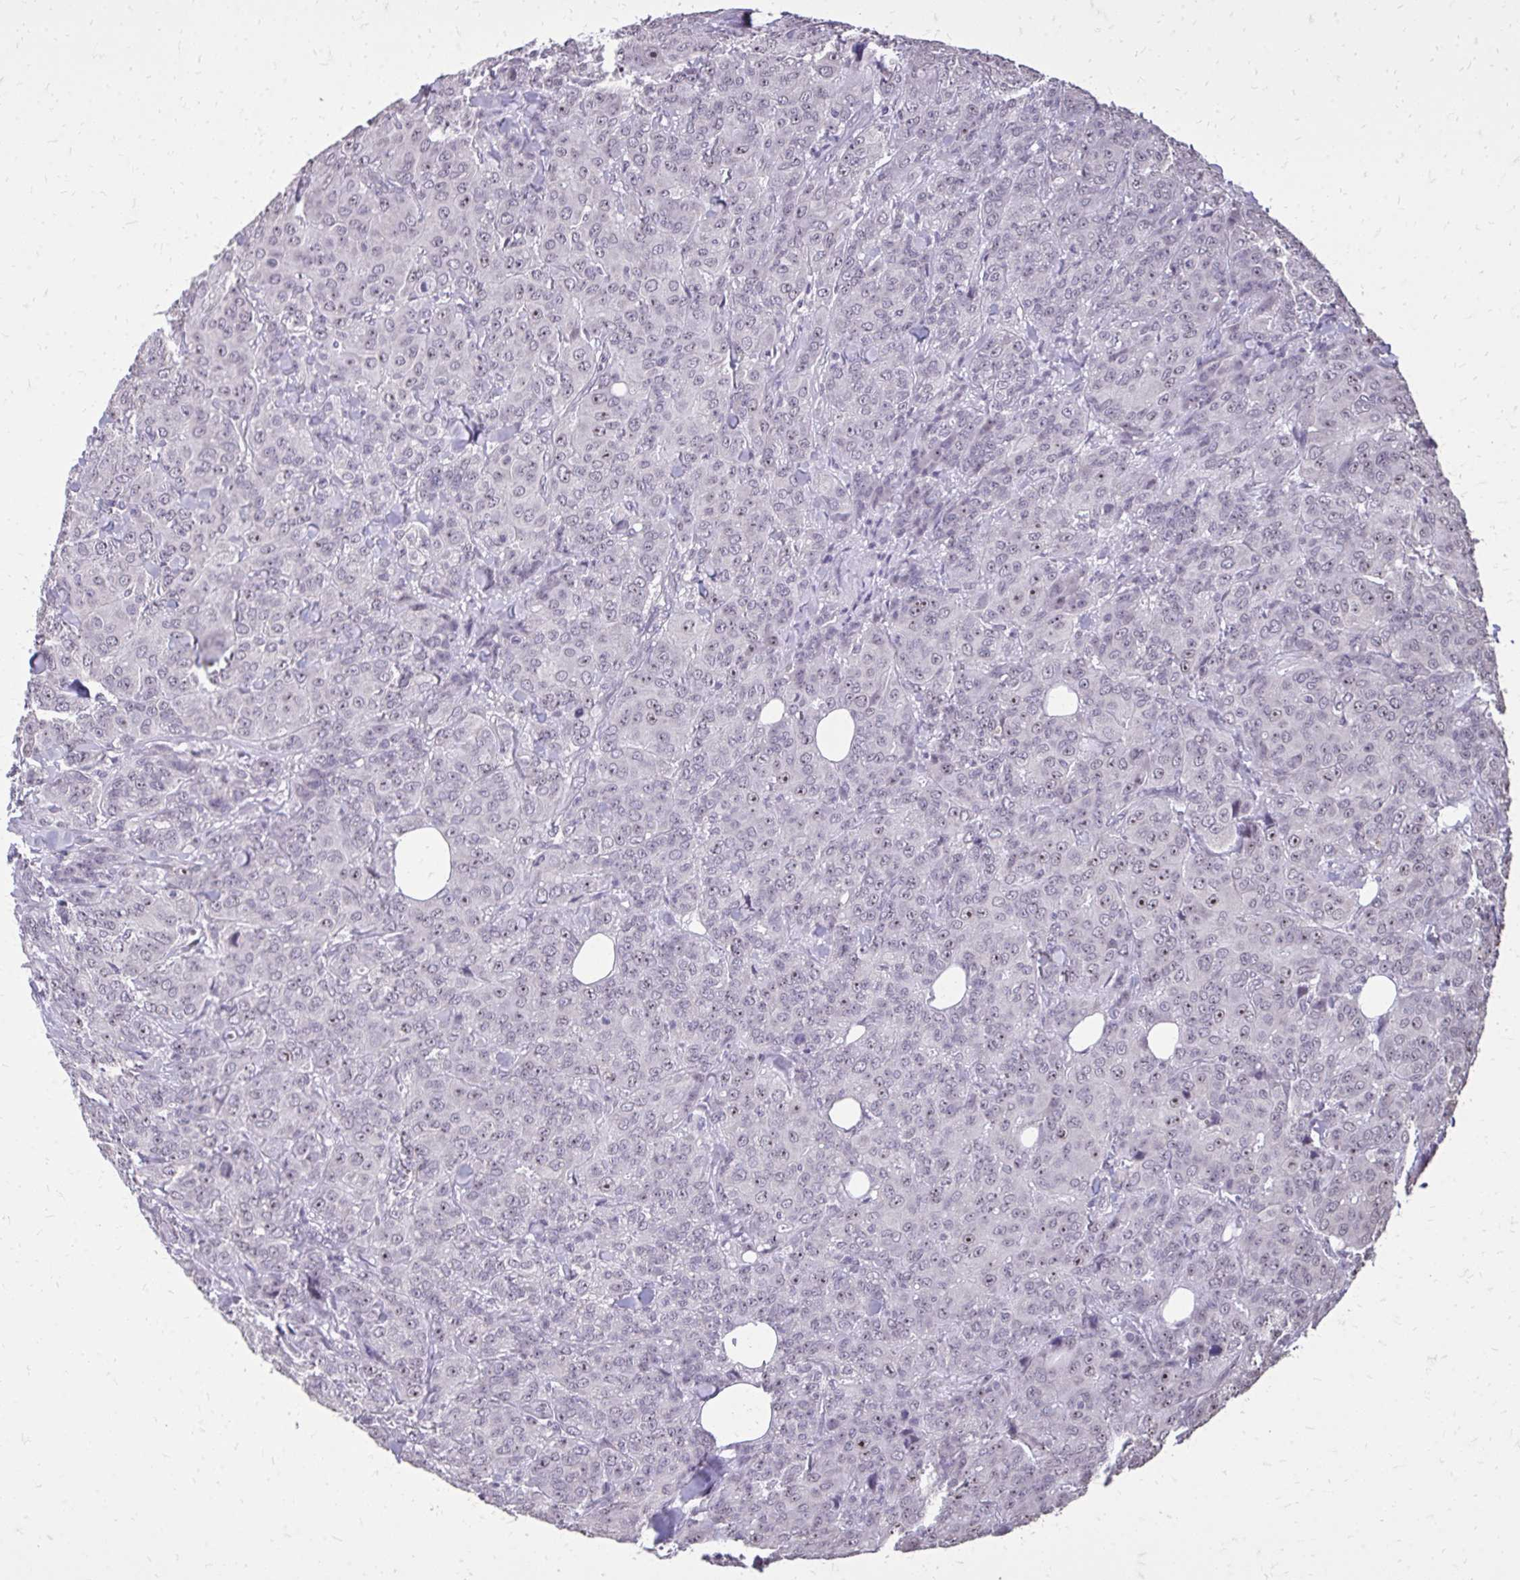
{"staining": {"intensity": "negative", "quantity": "none", "location": "none"}, "tissue": "breast cancer", "cell_type": "Tumor cells", "image_type": "cancer", "snomed": [{"axis": "morphology", "description": "Normal tissue, NOS"}, {"axis": "morphology", "description": "Duct carcinoma"}, {"axis": "topography", "description": "Breast"}], "caption": "Immunohistochemistry (IHC) of breast cancer exhibits no staining in tumor cells.", "gene": "AKAP5", "patient": {"sex": "female", "age": 43}}